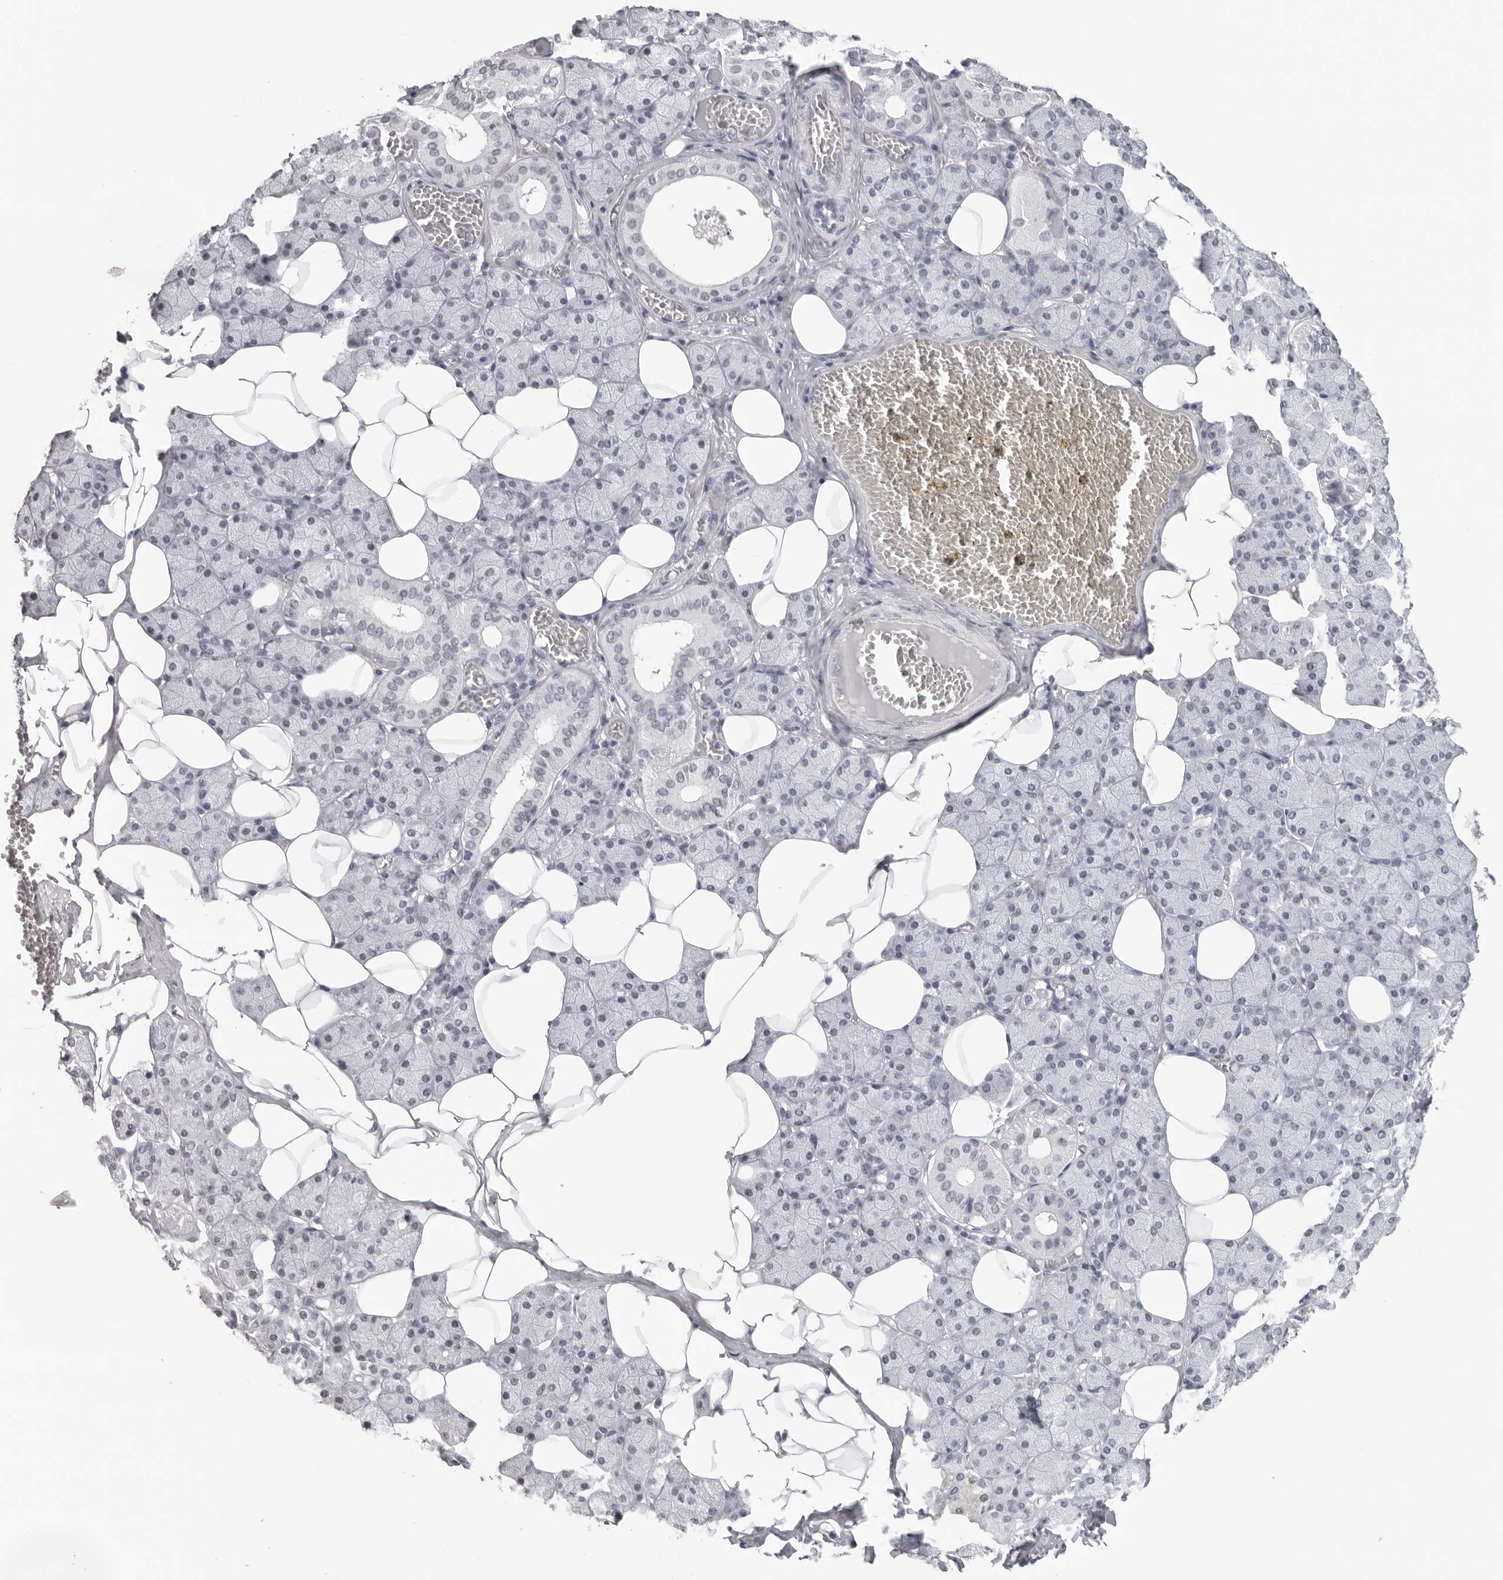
{"staining": {"intensity": "negative", "quantity": "none", "location": "none"}, "tissue": "salivary gland", "cell_type": "Glandular cells", "image_type": "normal", "snomed": [{"axis": "morphology", "description": "Normal tissue, NOS"}, {"axis": "topography", "description": "Salivary gland"}], "caption": "DAB (3,3'-diaminobenzidine) immunohistochemical staining of normal salivary gland shows no significant staining in glandular cells.", "gene": "ESPN", "patient": {"sex": "female", "age": 33}}